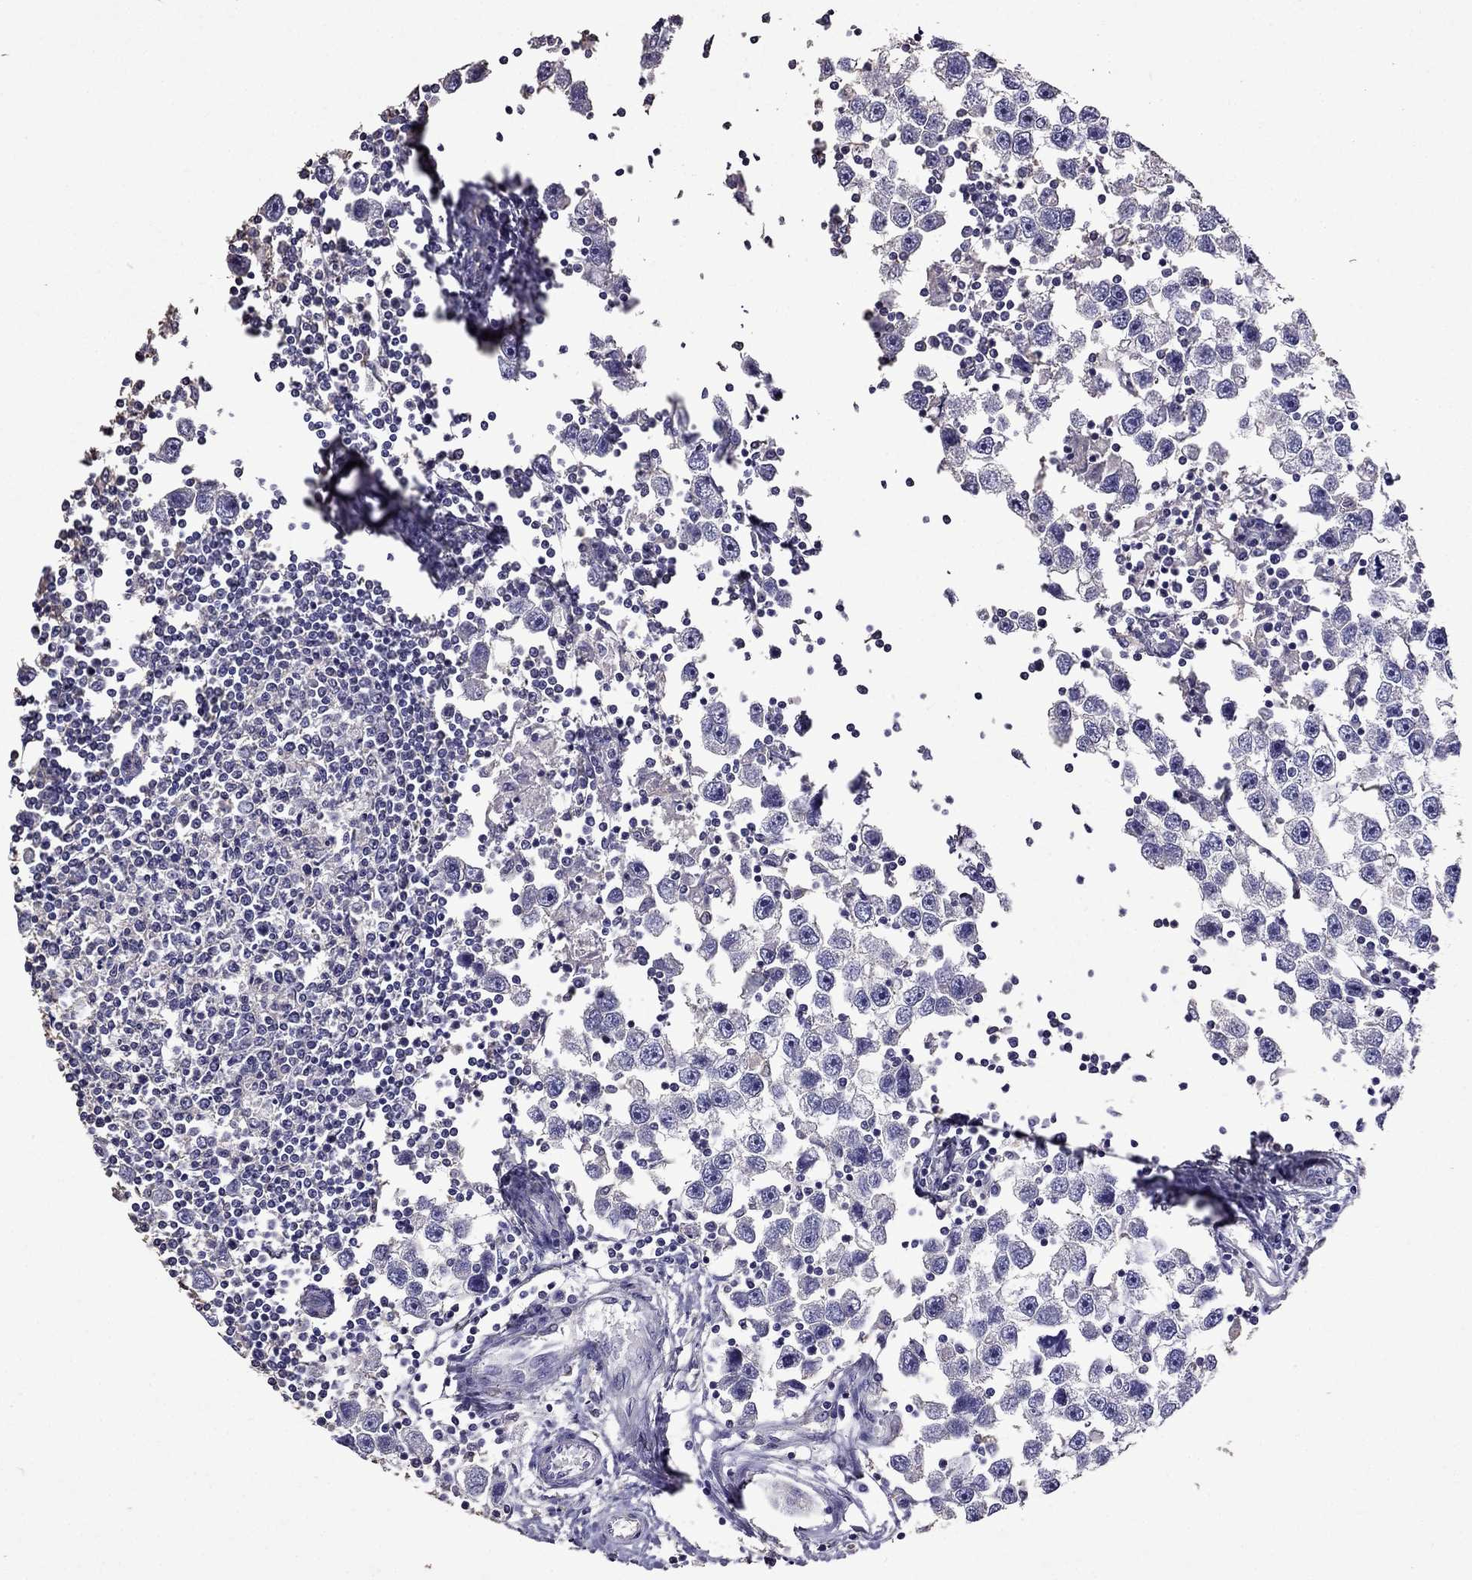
{"staining": {"intensity": "negative", "quantity": "none", "location": "none"}, "tissue": "testis cancer", "cell_type": "Tumor cells", "image_type": "cancer", "snomed": [{"axis": "morphology", "description": "Seminoma, NOS"}, {"axis": "topography", "description": "Testis"}], "caption": "A photomicrograph of human testis cancer (seminoma) is negative for staining in tumor cells.", "gene": "NKX3-1", "patient": {"sex": "male", "age": 30}}